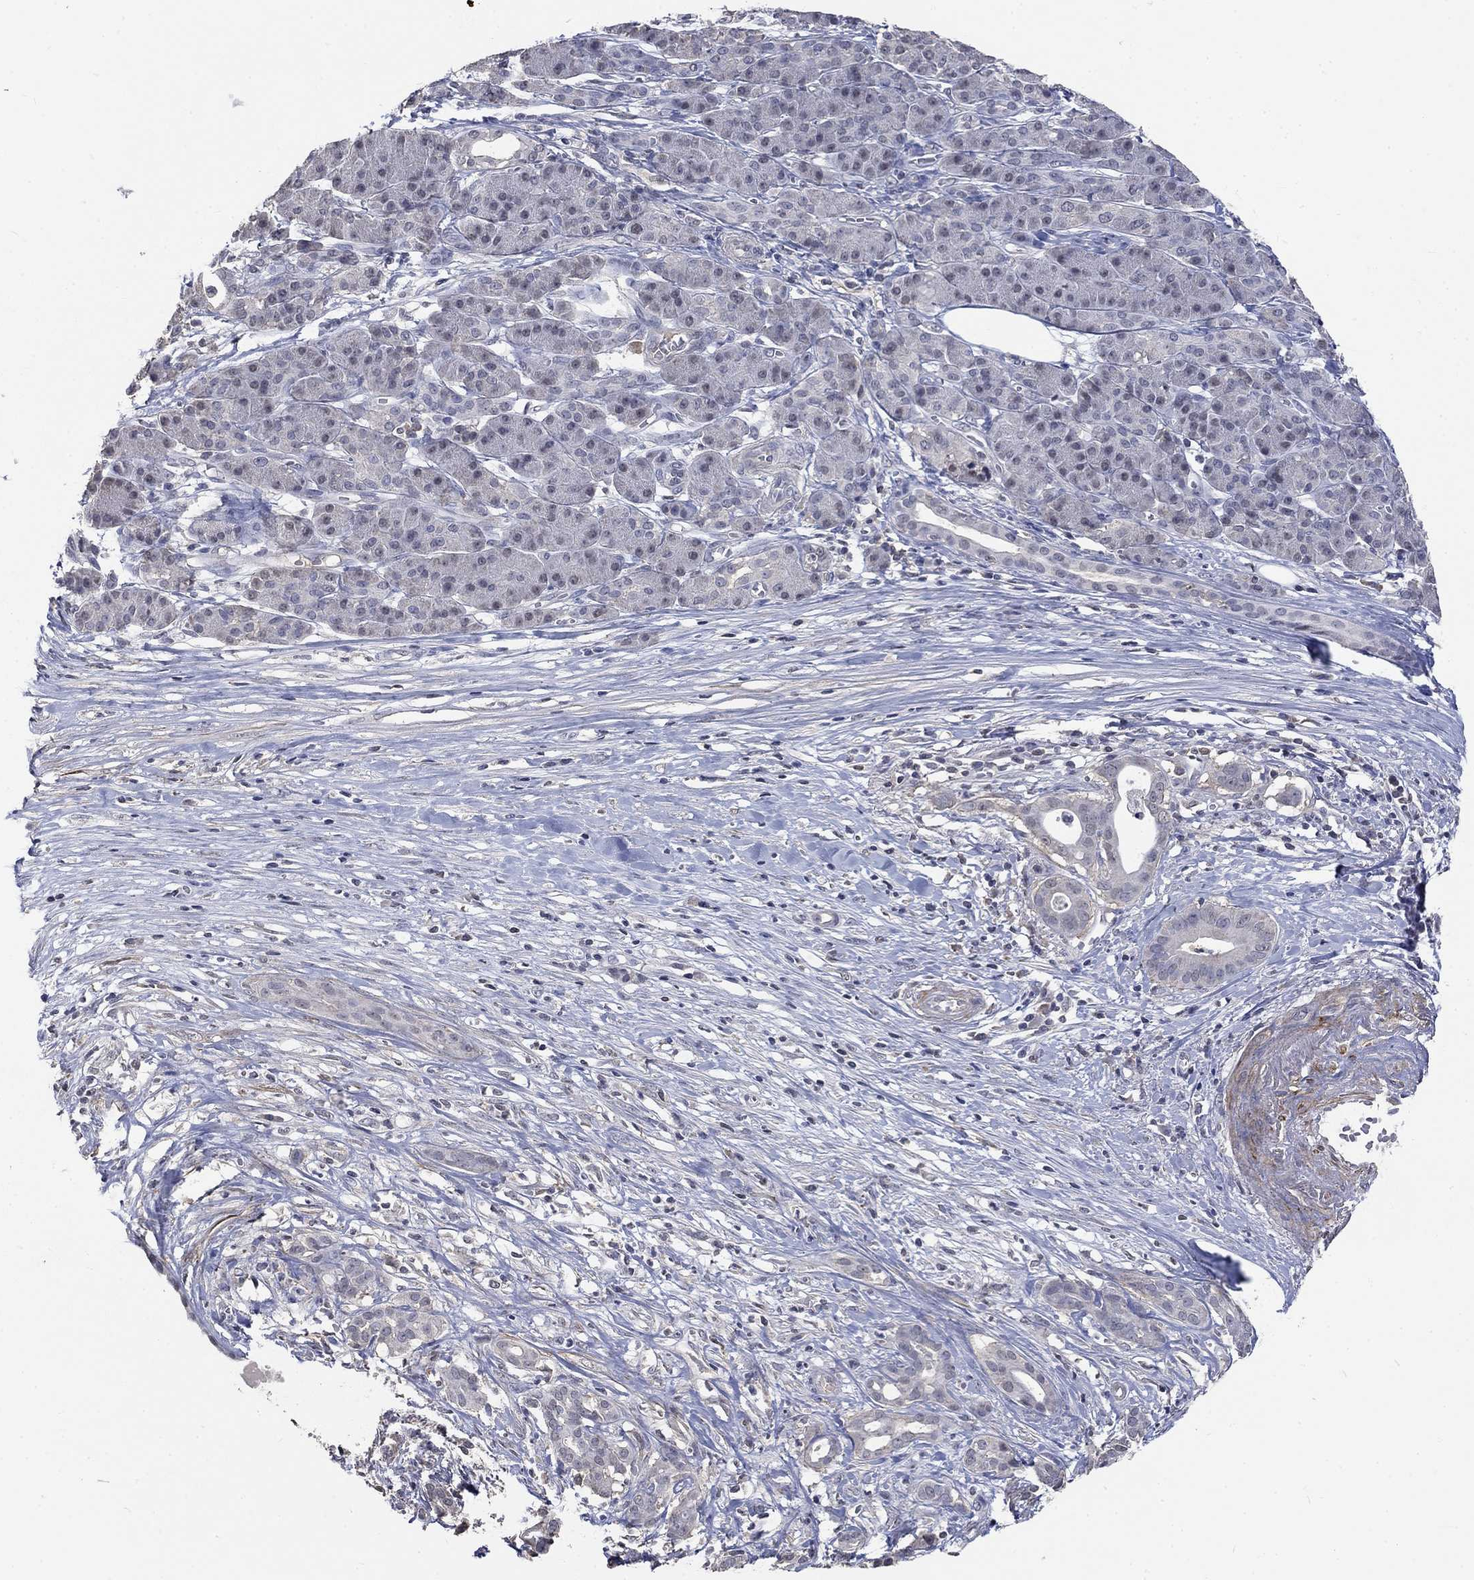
{"staining": {"intensity": "negative", "quantity": "none", "location": "none"}, "tissue": "pancreatic cancer", "cell_type": "Tumor cells", "image_type": "cancer", "snomed": [{"axis": "morphology", "description": "Adenocarcinoma, NOS"}, {"axis": "topography", "description": "Pancreas"}], "caption": "The image reveals no staining of tumor cells in pancreatic cancer (adenocarcinoma).", "gene": "ZBTB18", "patient": {"sex": "male", "age": 61}}